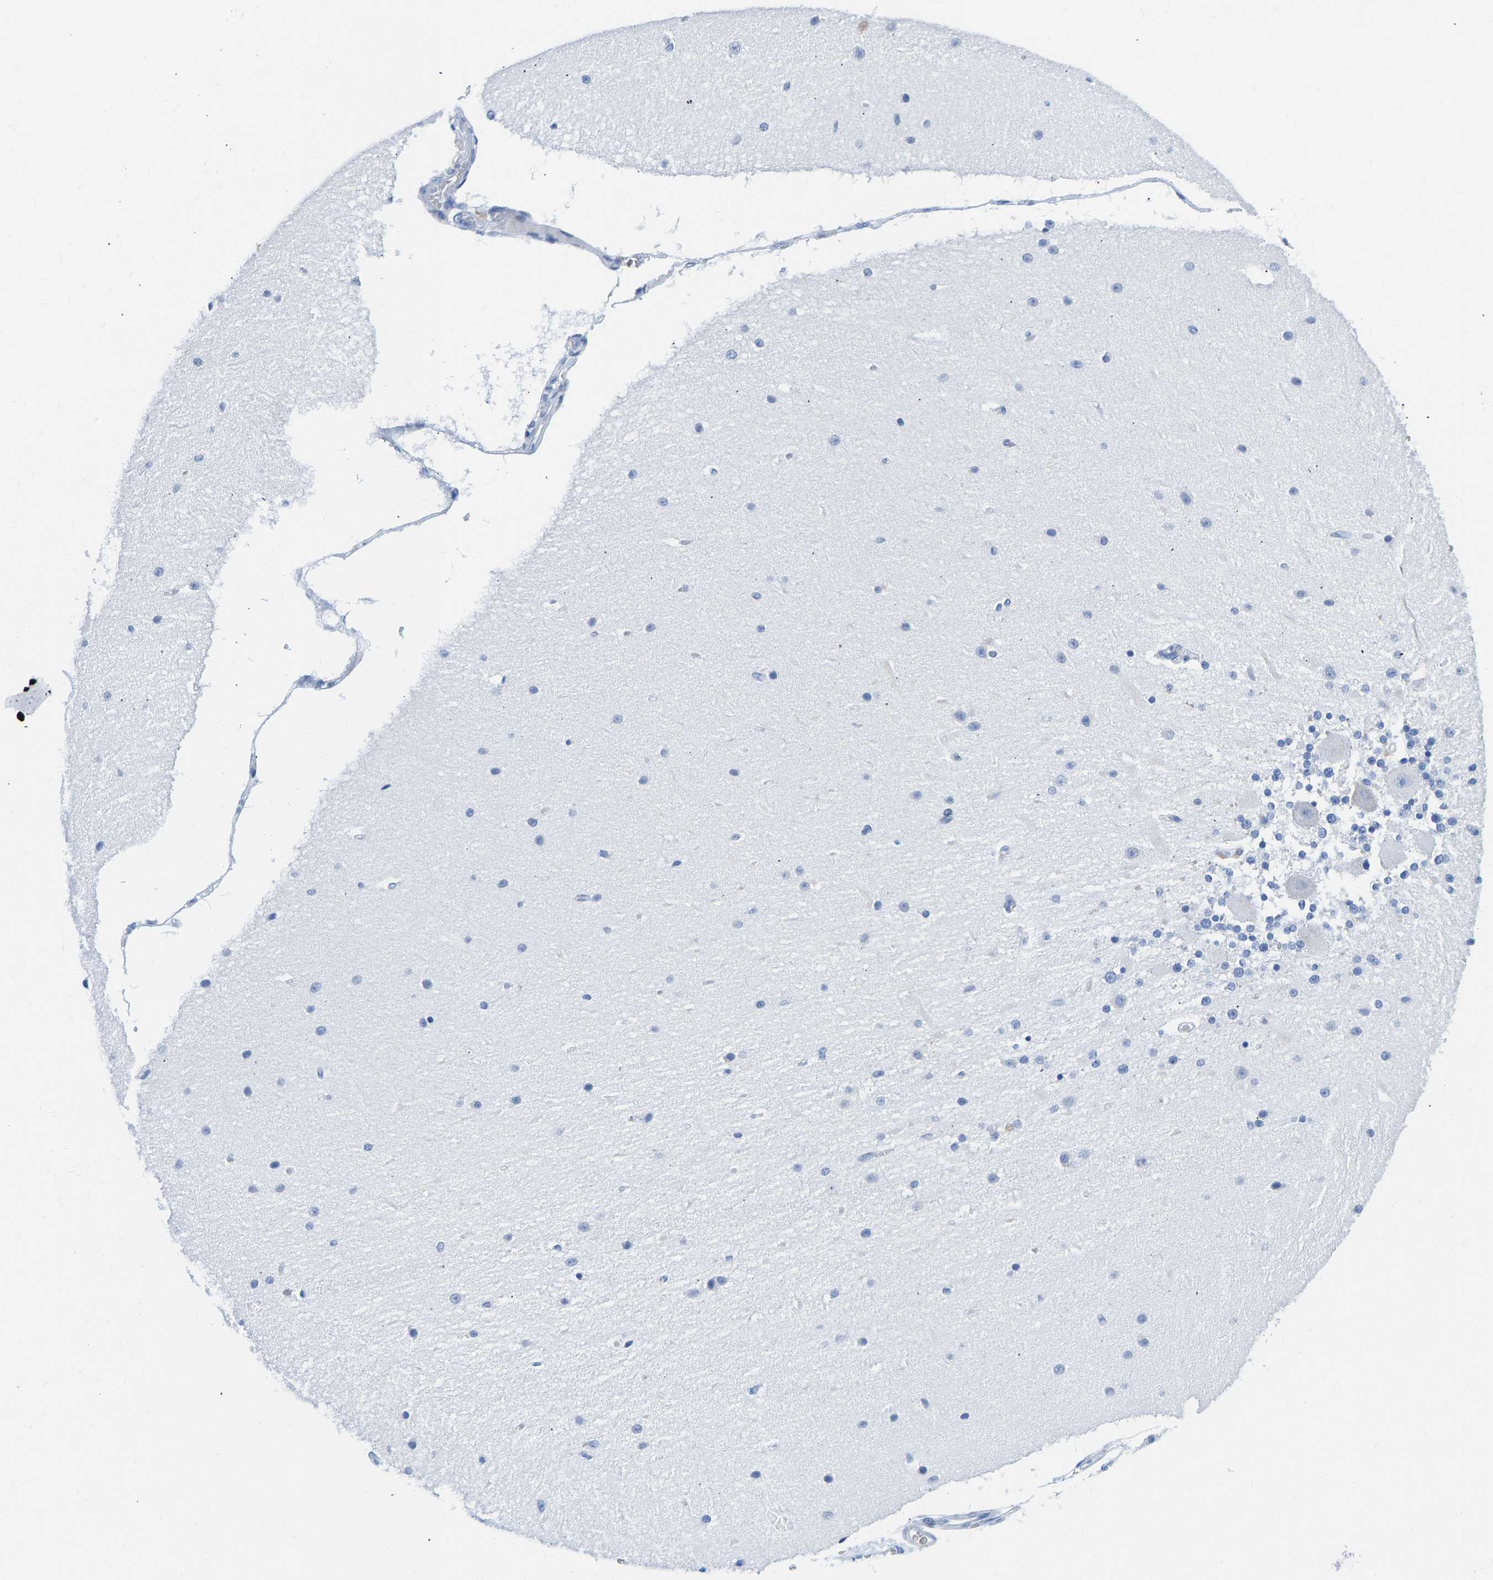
{"staining": {"intensity": "negative", "quantity": "none", "location": "none"}, "tissue": "cerebellum", "cell_type": "Cells in granular layer", "image_type": "normal", "snomed": [{"axis": "morphology", "description": "Normal tissue, NOS"}, {"axis": "topography", "description": "Cerebellum"}], "caption": "This is an immunohistochemistry (IHC) image of unremarkable human cerebellum. There is no positivity in cells in granular layer.", "gene": "TCF7", "patient": {"sex": "female", "age": 54}}